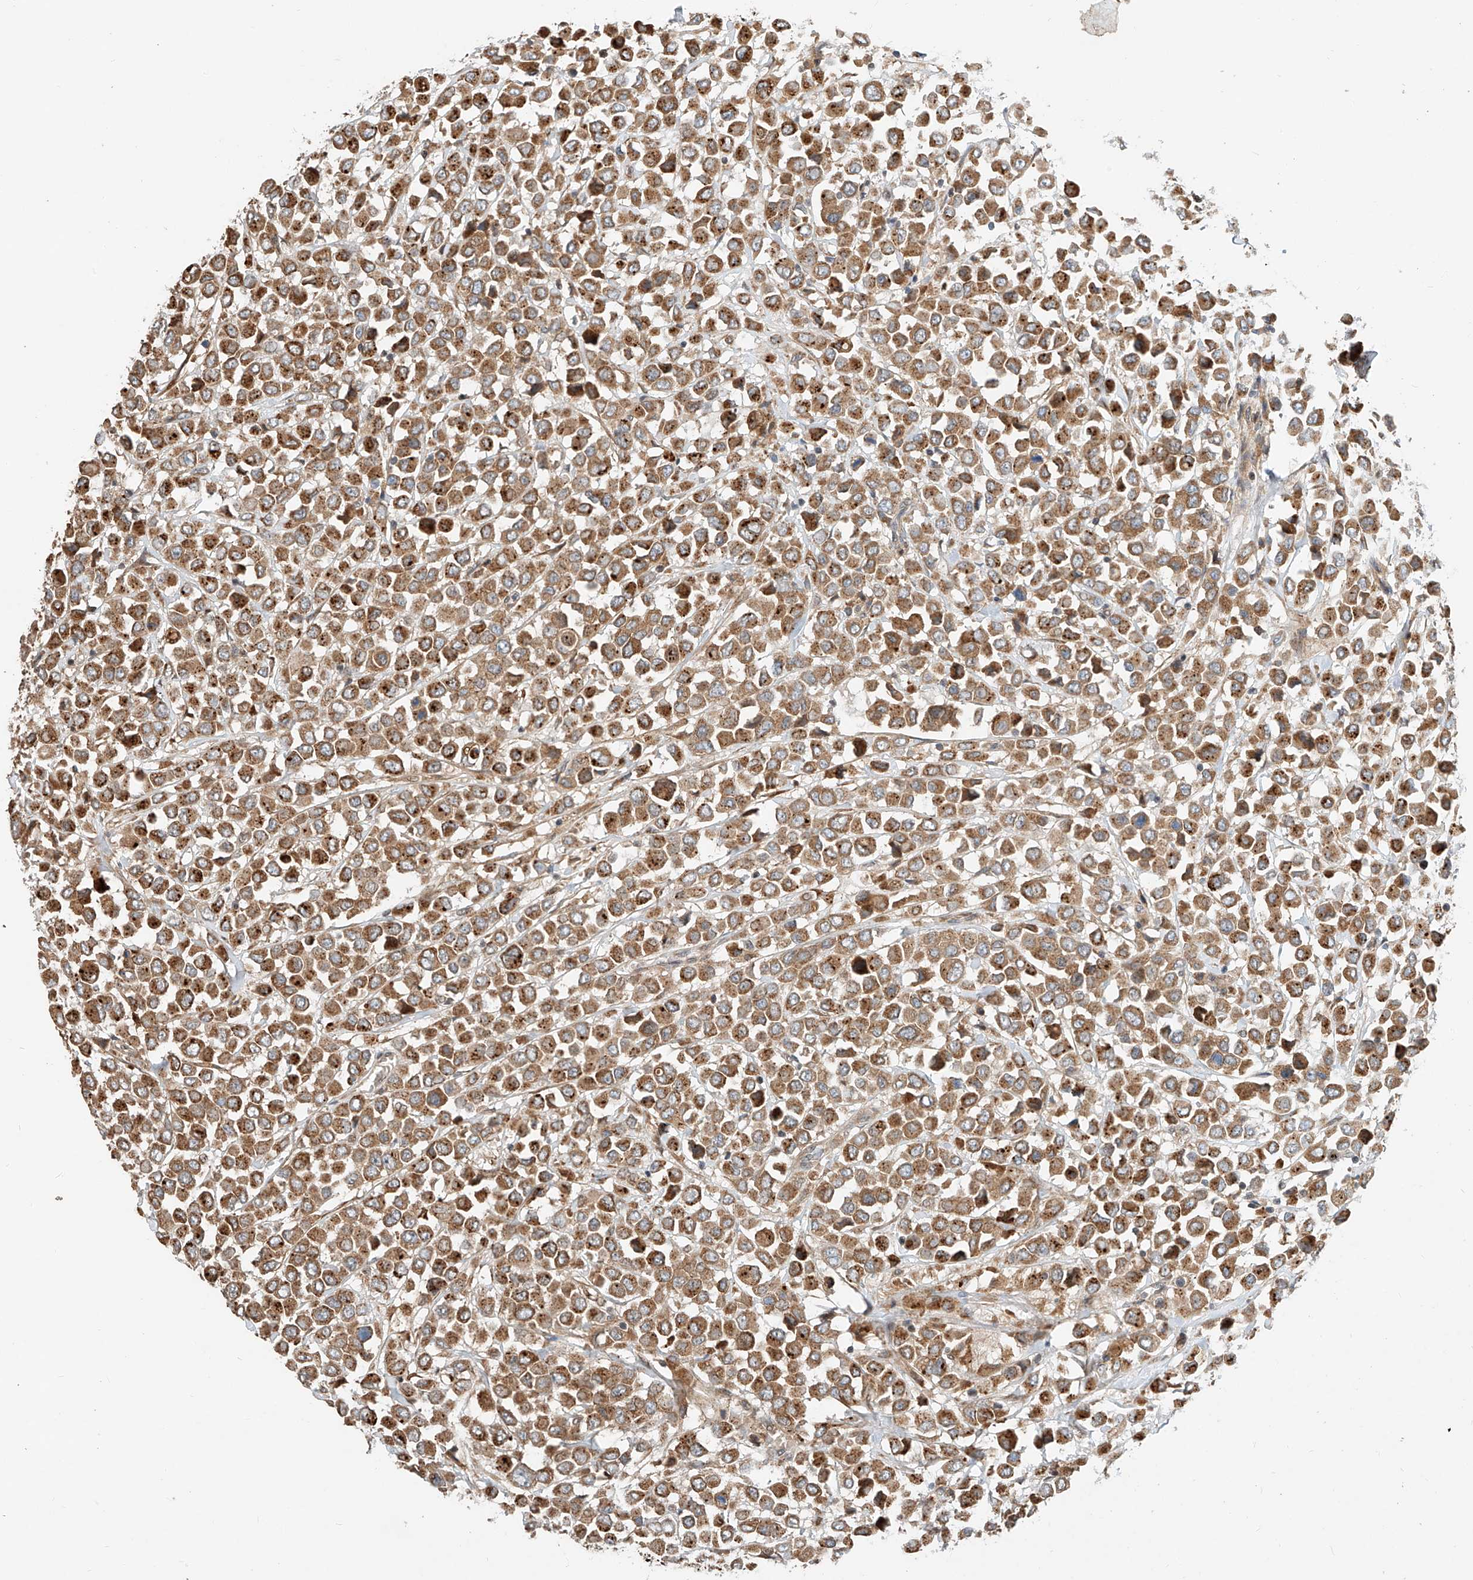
{"staining": {"intensity": "strong", "quantity": ">75%", "location": "cytoplasmic/membranous"}, "tissue": "breast cancer", "cell_type": "Tumor cells", "image_type": "cancer", "snomed": [{"axis": "morphology", "description": "Duct carcinoma"}, {"axis": "topography", "description": "Breast"}], "caption": "There is high levels of strong cytoplasmic/membranous staining in tumor cells of breast cancer, as demonstrated by immunohistochemical staining (brown color).", "gene": "CPAMD8", "patient": {"sex": "female", "age": 61}}